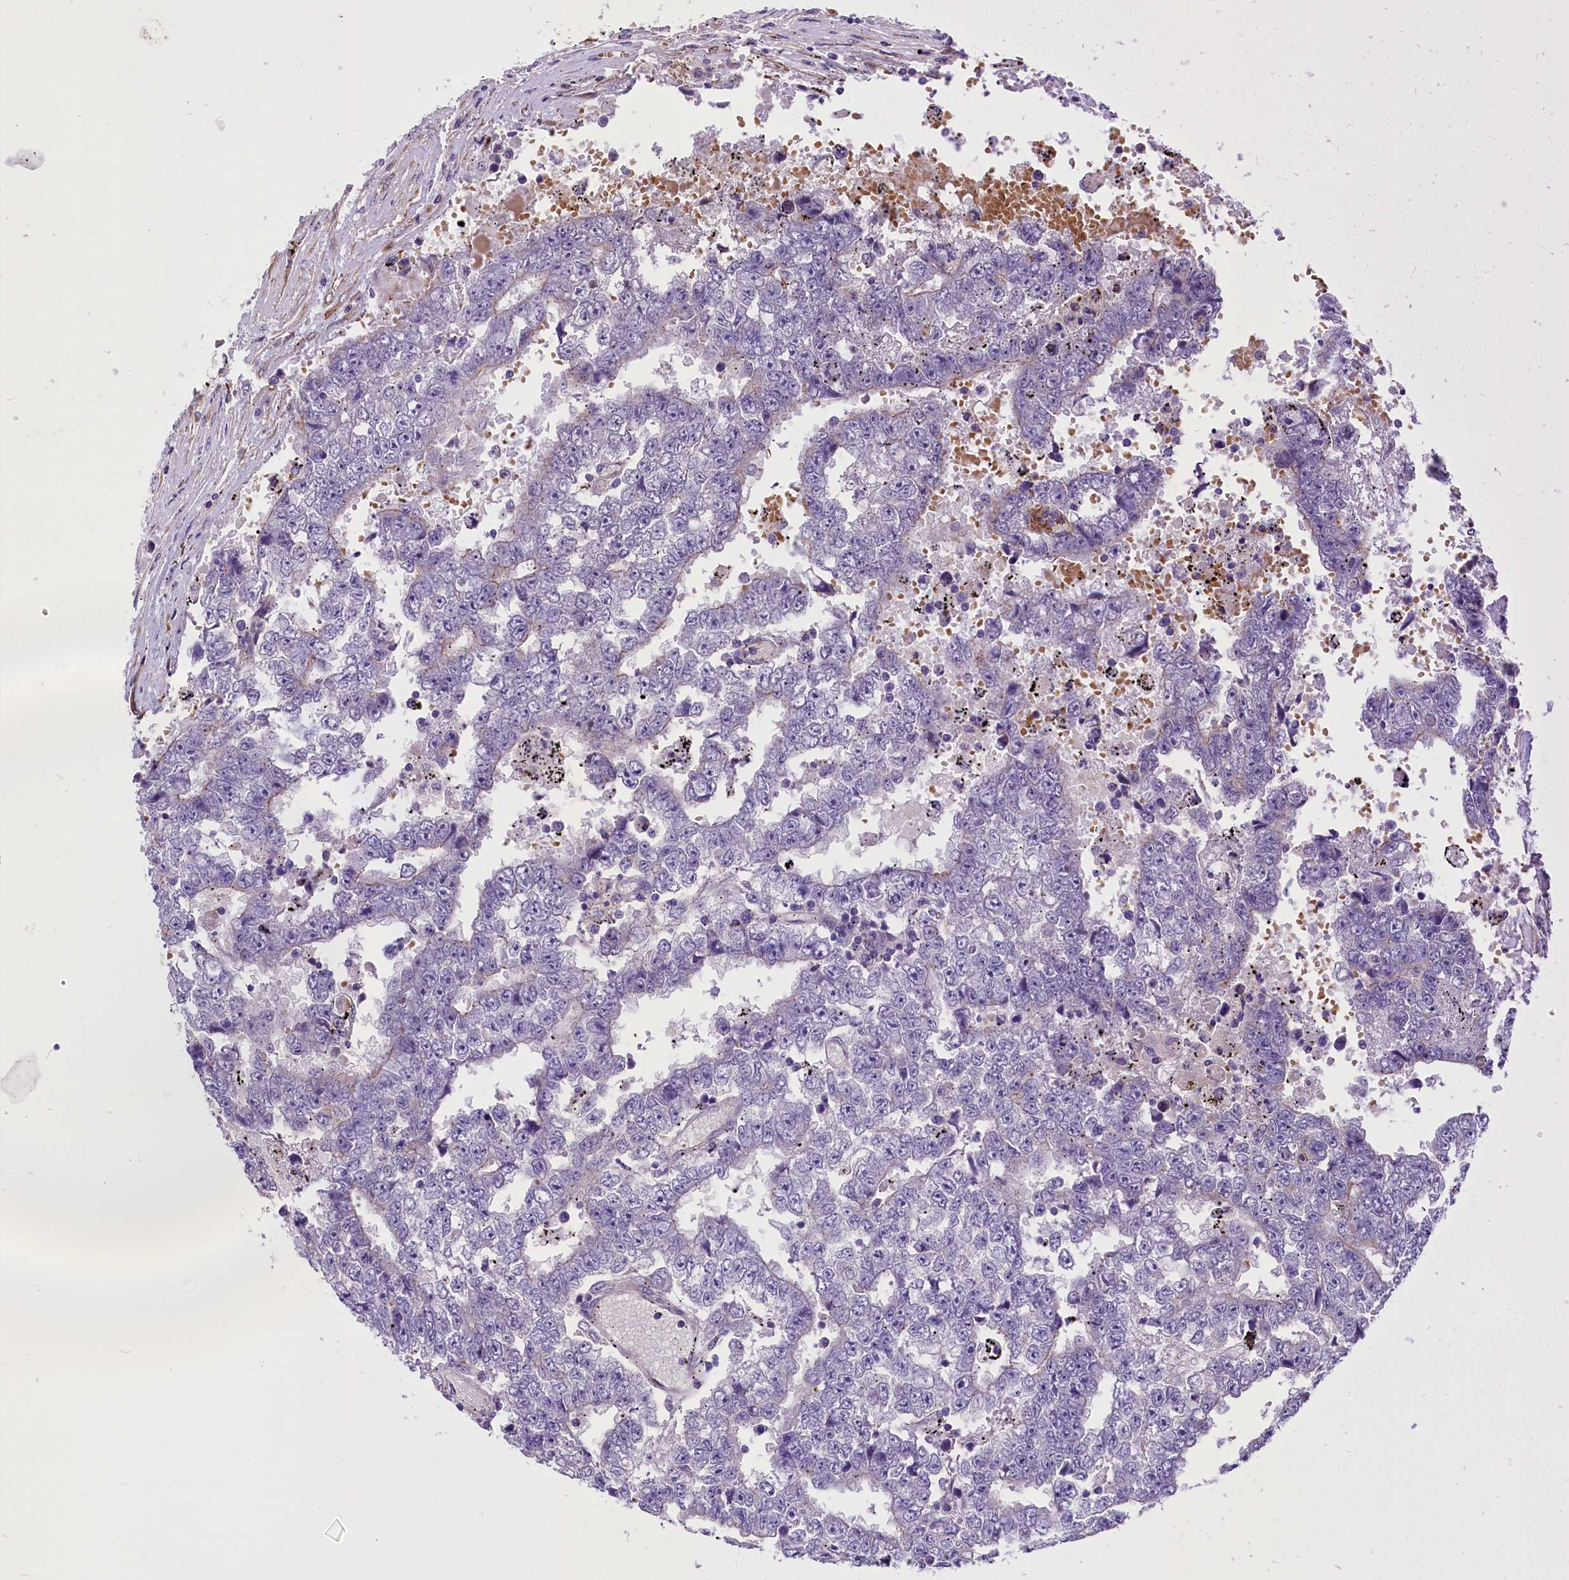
{"staining": {"intensity": "negative", "quantity": "none", "location": "none"}, "tissue": "testis cancer", "cell_type": "Tumor cells", "image_type": "cancer", "snomed": [{"axis": "morphology", "description": "Carcinoma, Embryonal, NOS"}, {"axis": "topography", "description": "Testis"}], "caption": "The immunohistochemistry photomicrograph has no significant staining in tumor cells of testis cancer tissue.", "gene": "MED20", "patient": {"sex": "male", "age": 25}}